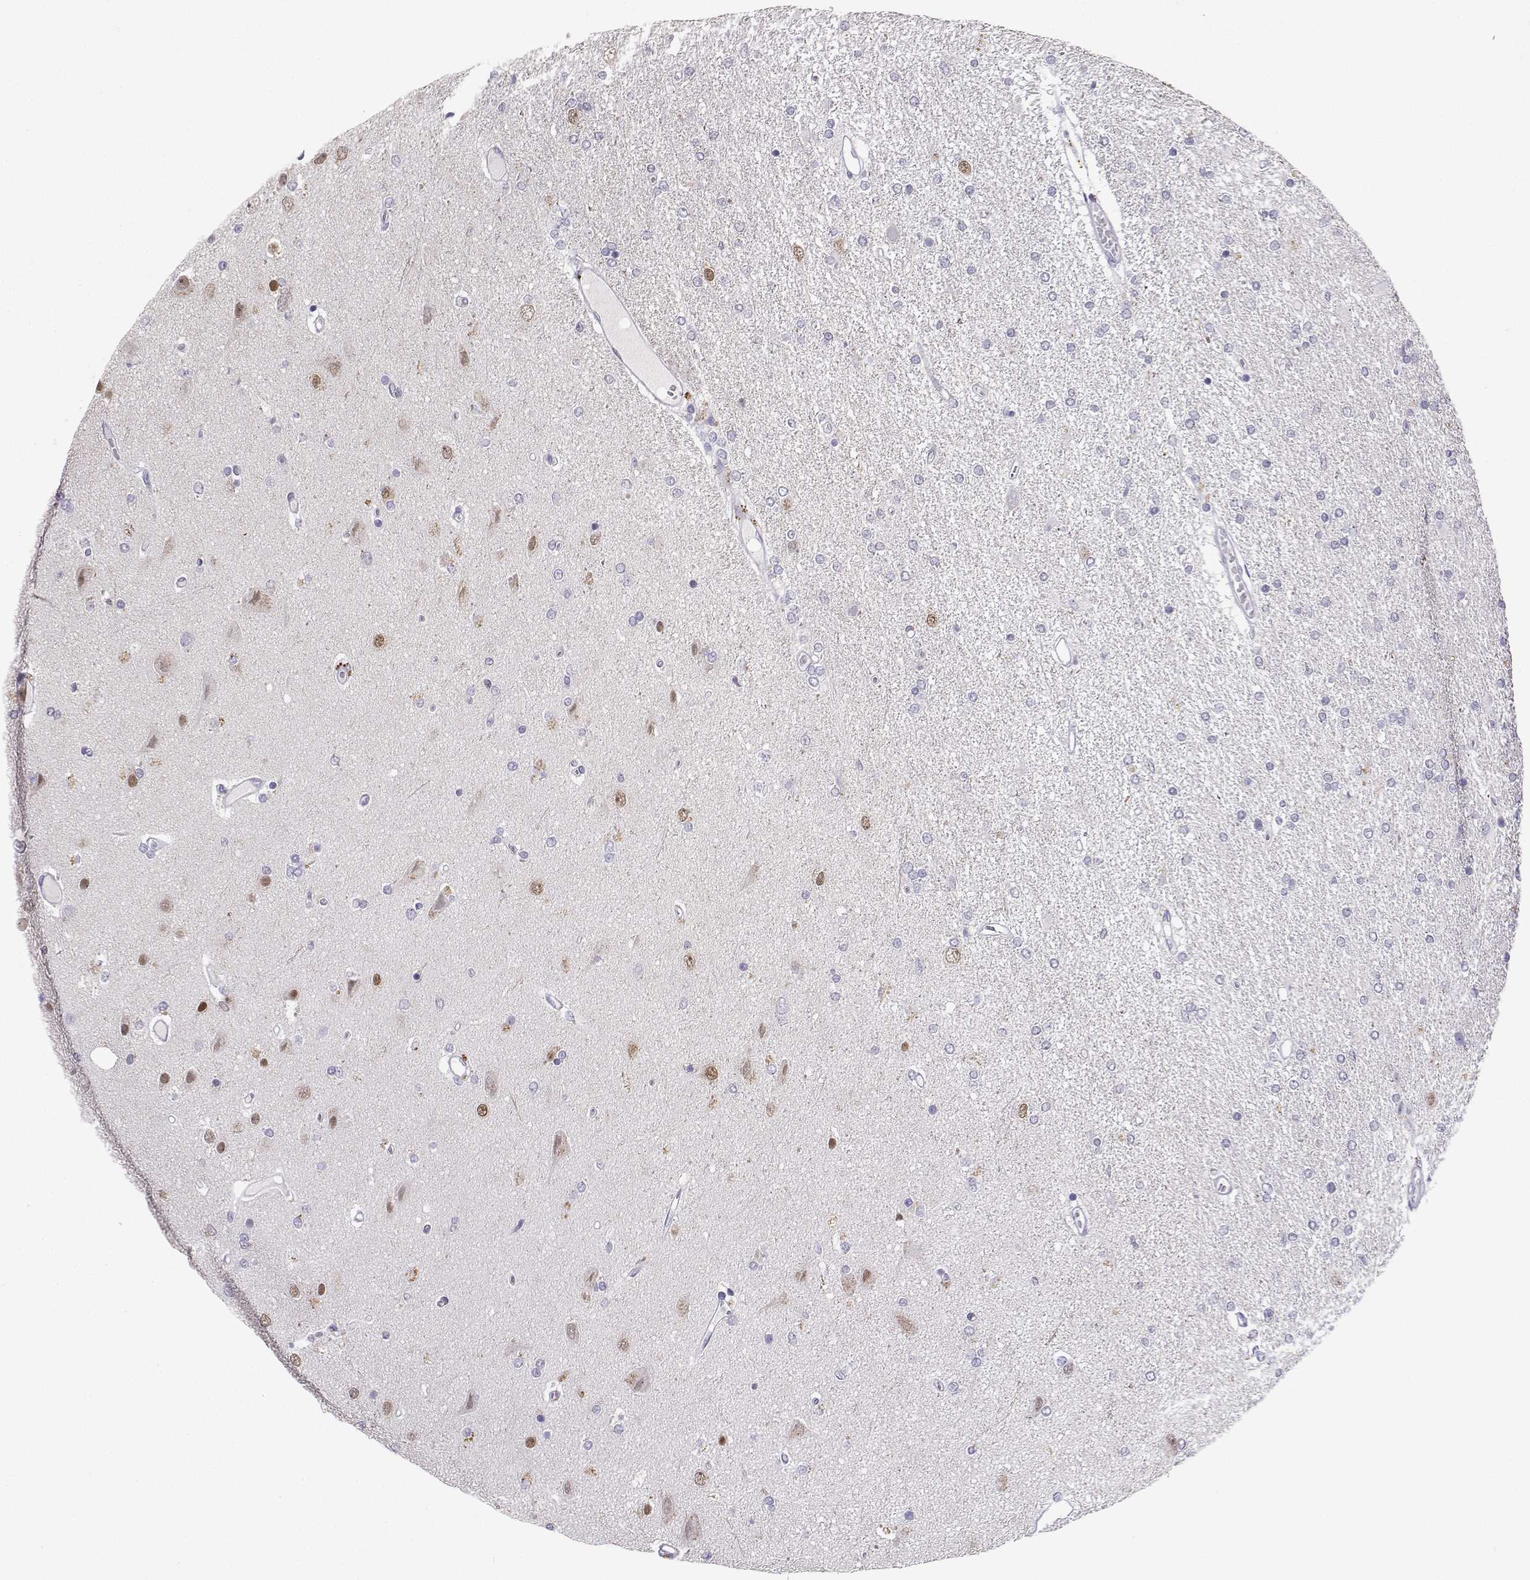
{"staining": {"intensity": "negative", "quantity": "none", "location": "none"}, "tissue": "glioma", "cell_type": "Tumor cells", "image_type": "cancer", "snomed": [{"axis": "morphology", "description": "Glioma, malignant, High grade"}, {"axis": "topography", "description": "Cerebral cortex"}], "caption": "High magnification brightfield microscopy of malignant glioma (high-grade) stained with DAB (brown) and counterstained with hematoxylin (blue): tumor cells show no significant positivity.", "gene": "TBR1", "patient": {"sex": "male", "age": 70}}